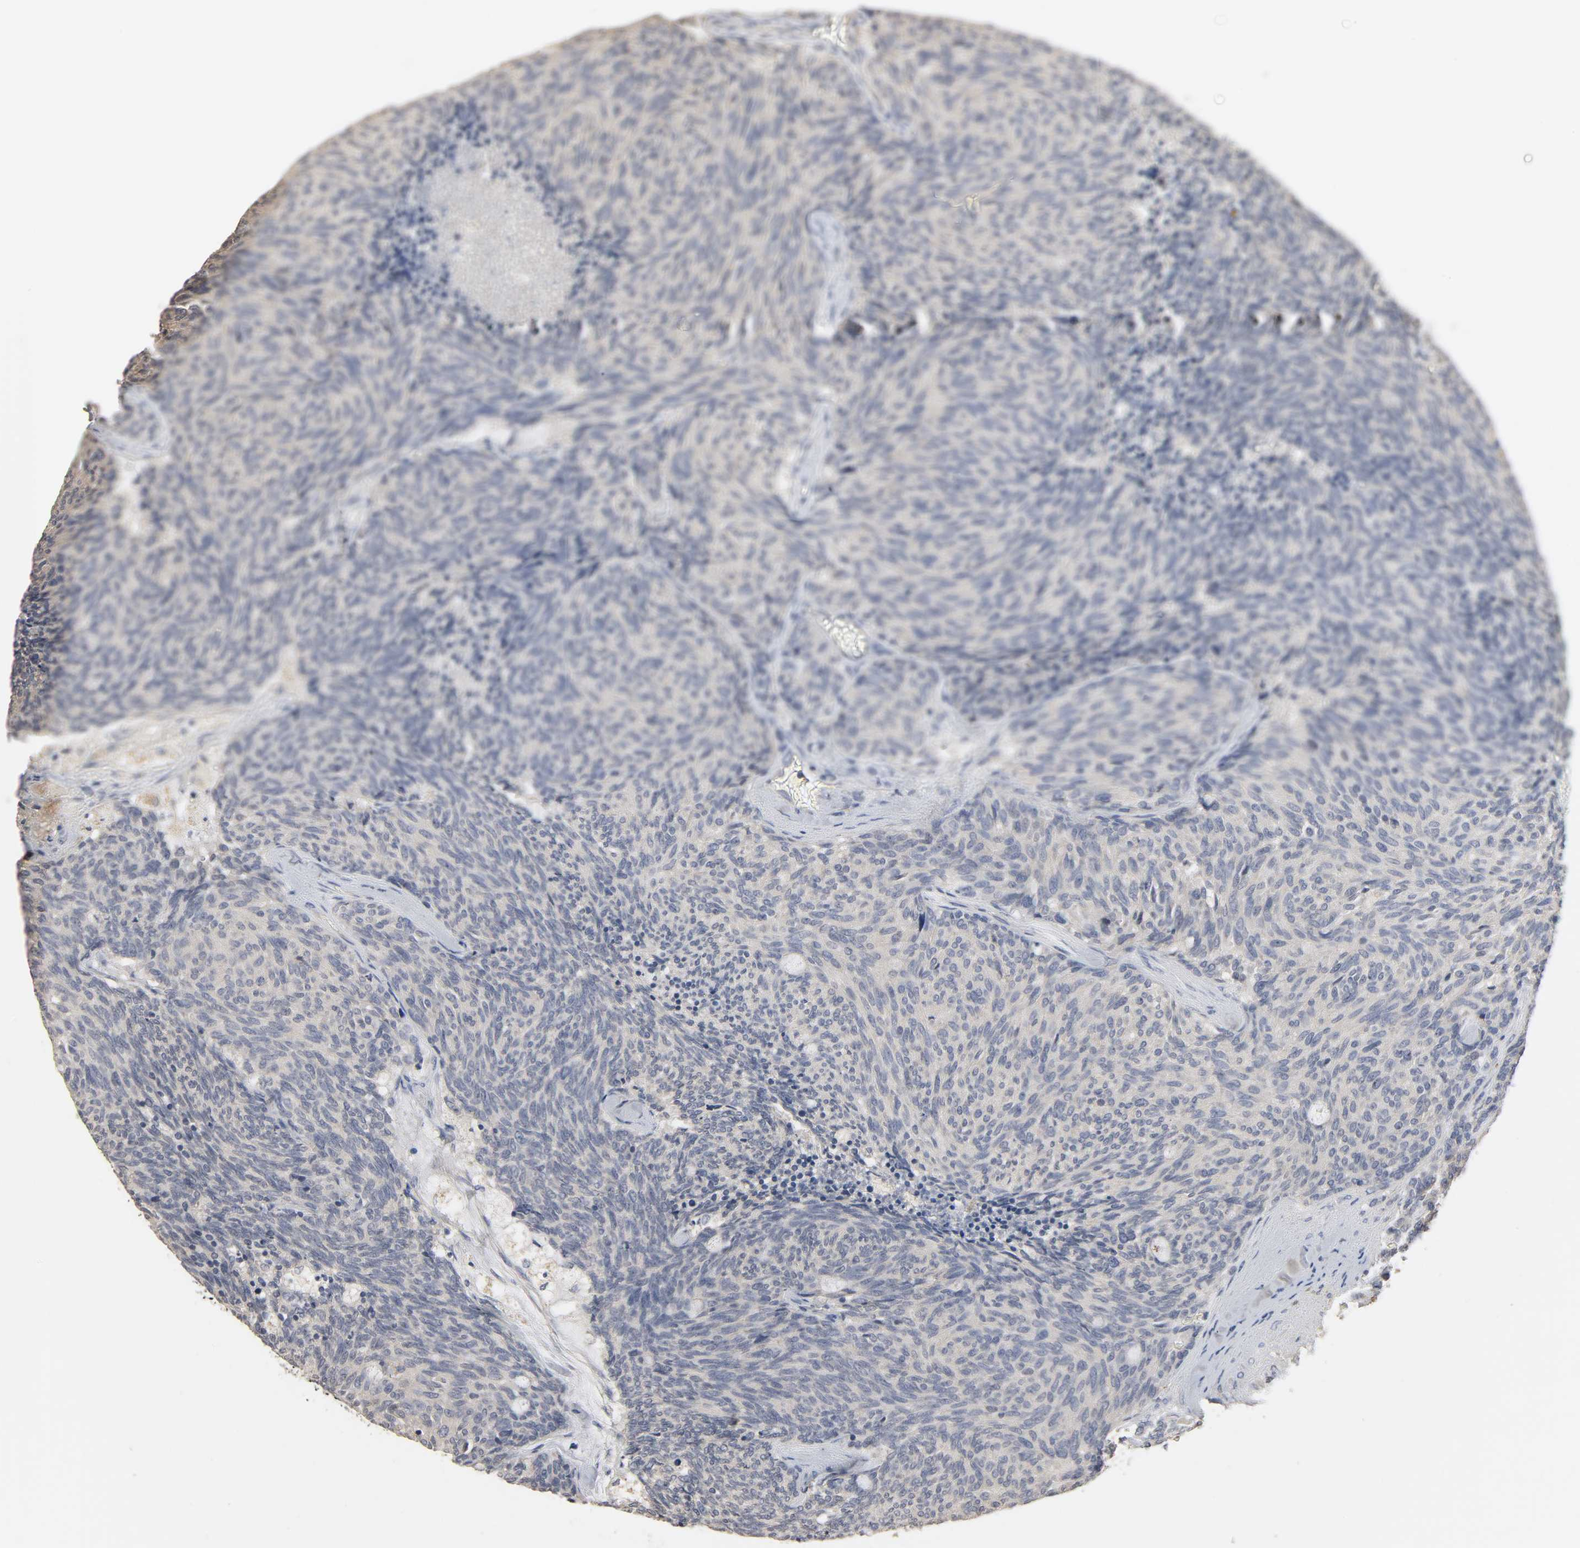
{"staining": {"intensity": "negative", "quantity": "none", "location": "none"}, "tissue": "carcinoid", "cell_type": "Tumor cells", "image_type": "cancer", "snomed": [{"axis": "morphology", "description": "Carcinoid, malignant, NOS"}, {"axis": "topography", "description": "Pancreas"}], "caption": "DAB immunohistochemical staining of human carcinoid demonstrates no significant expression in tumor cells.", "gene": "SLC10A2", "patient": {"sex": "female", "age": 54}}